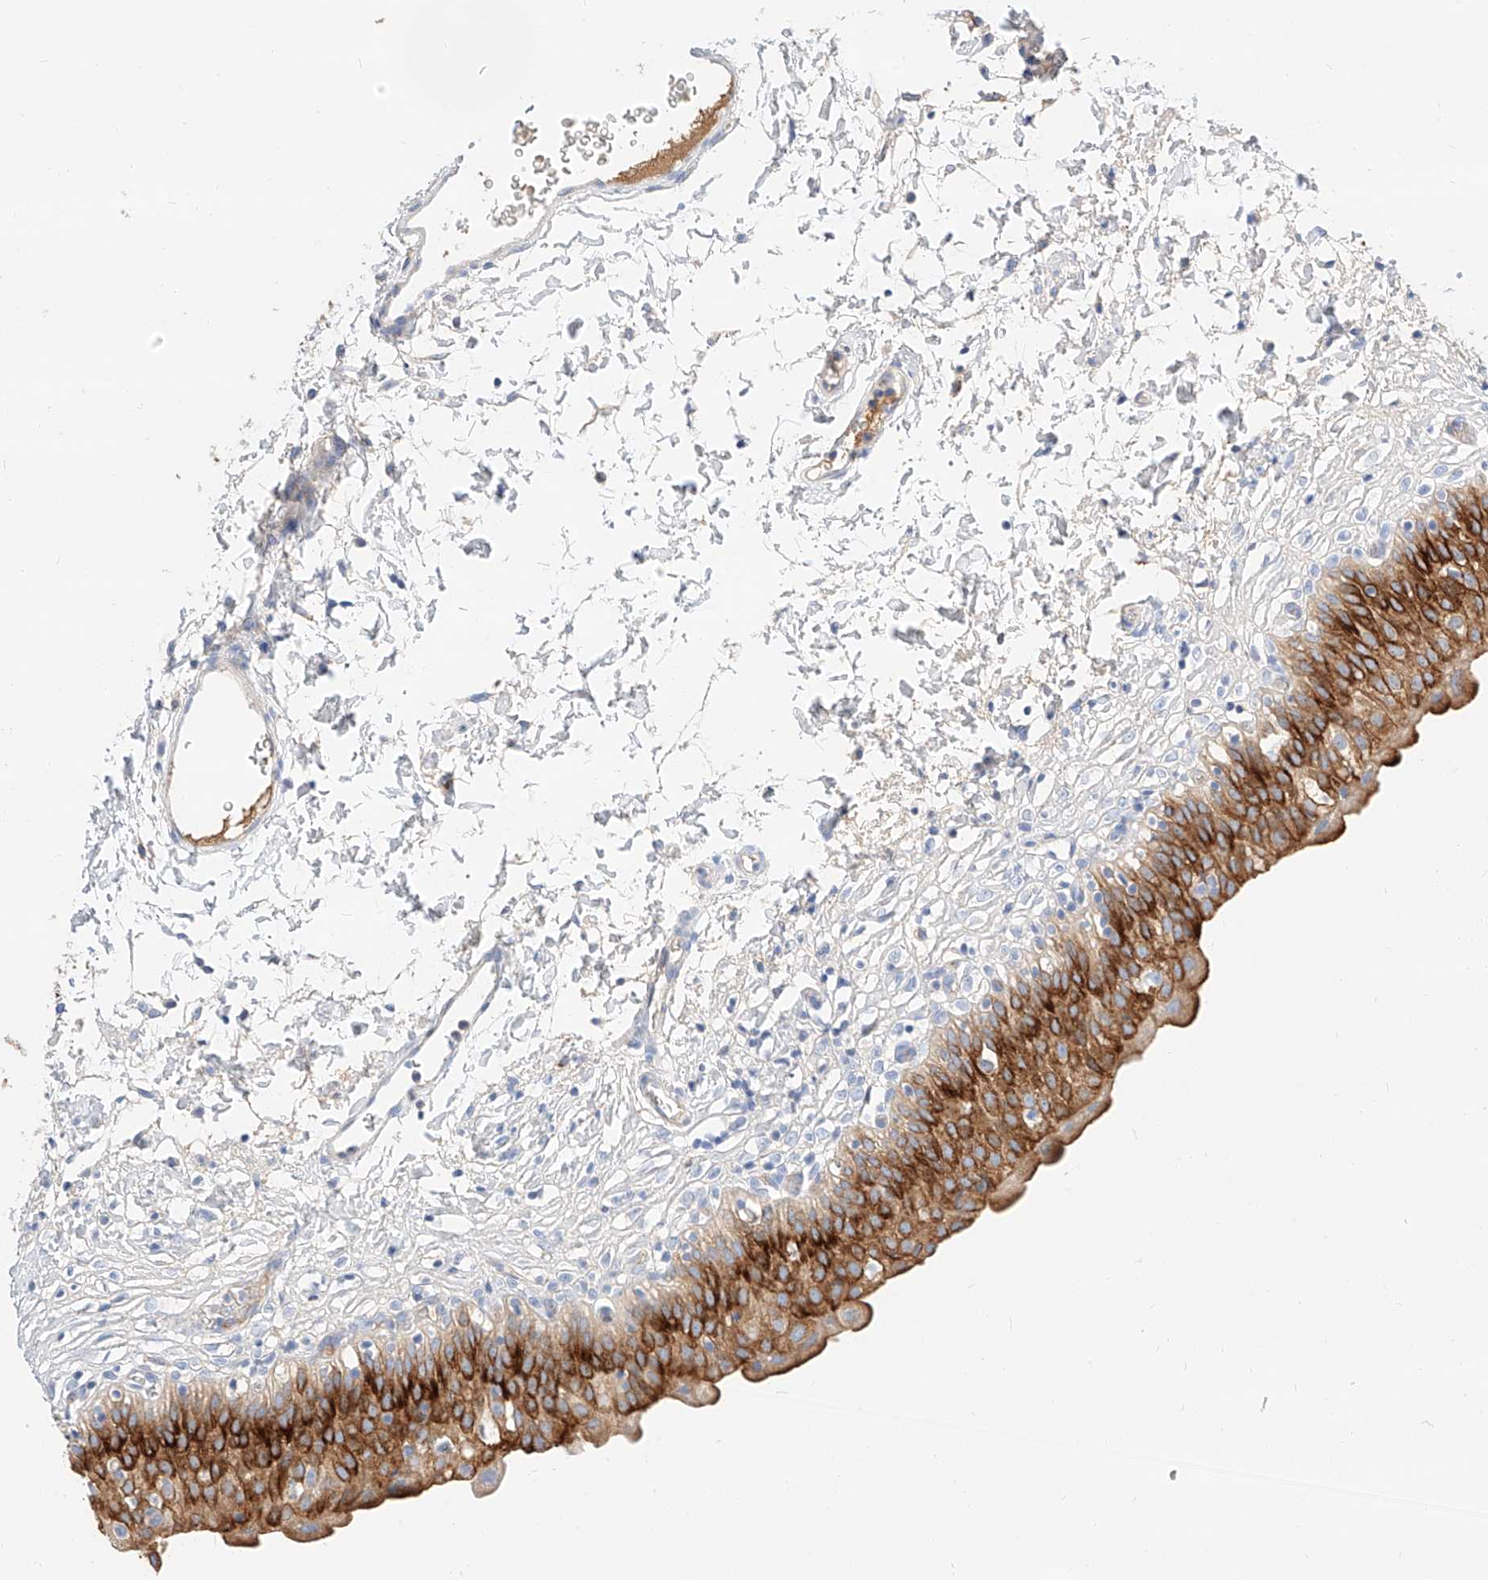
{"staining": {"intensity": "strong", "quantity": ">75%", "location": "cytoplasmic/membranous"}, "tissue": "urinary bladder", "cell_type": "Urothelial cells", "image_type": "normal", "snomed": [{"axis": "morphology", "description": "Normal tissue, NOS"}, {"axis": "topography", "description": "Urinary bladder"}], "caption": "High-magnification brightfield microscopy of benign urinary bladder stained with DAB (brown) and counterstained with hematoxylin (blue). urothelial cells exhibit strong cytoplasmic/membranous staining is identified in approximately>75% of cells. (DAB (3,3'-diaminobenzidine) IHC with brightfield microscopy, high magnification).", "gene": "MAP7", "patient": {"sex": "male", "age": 55}}